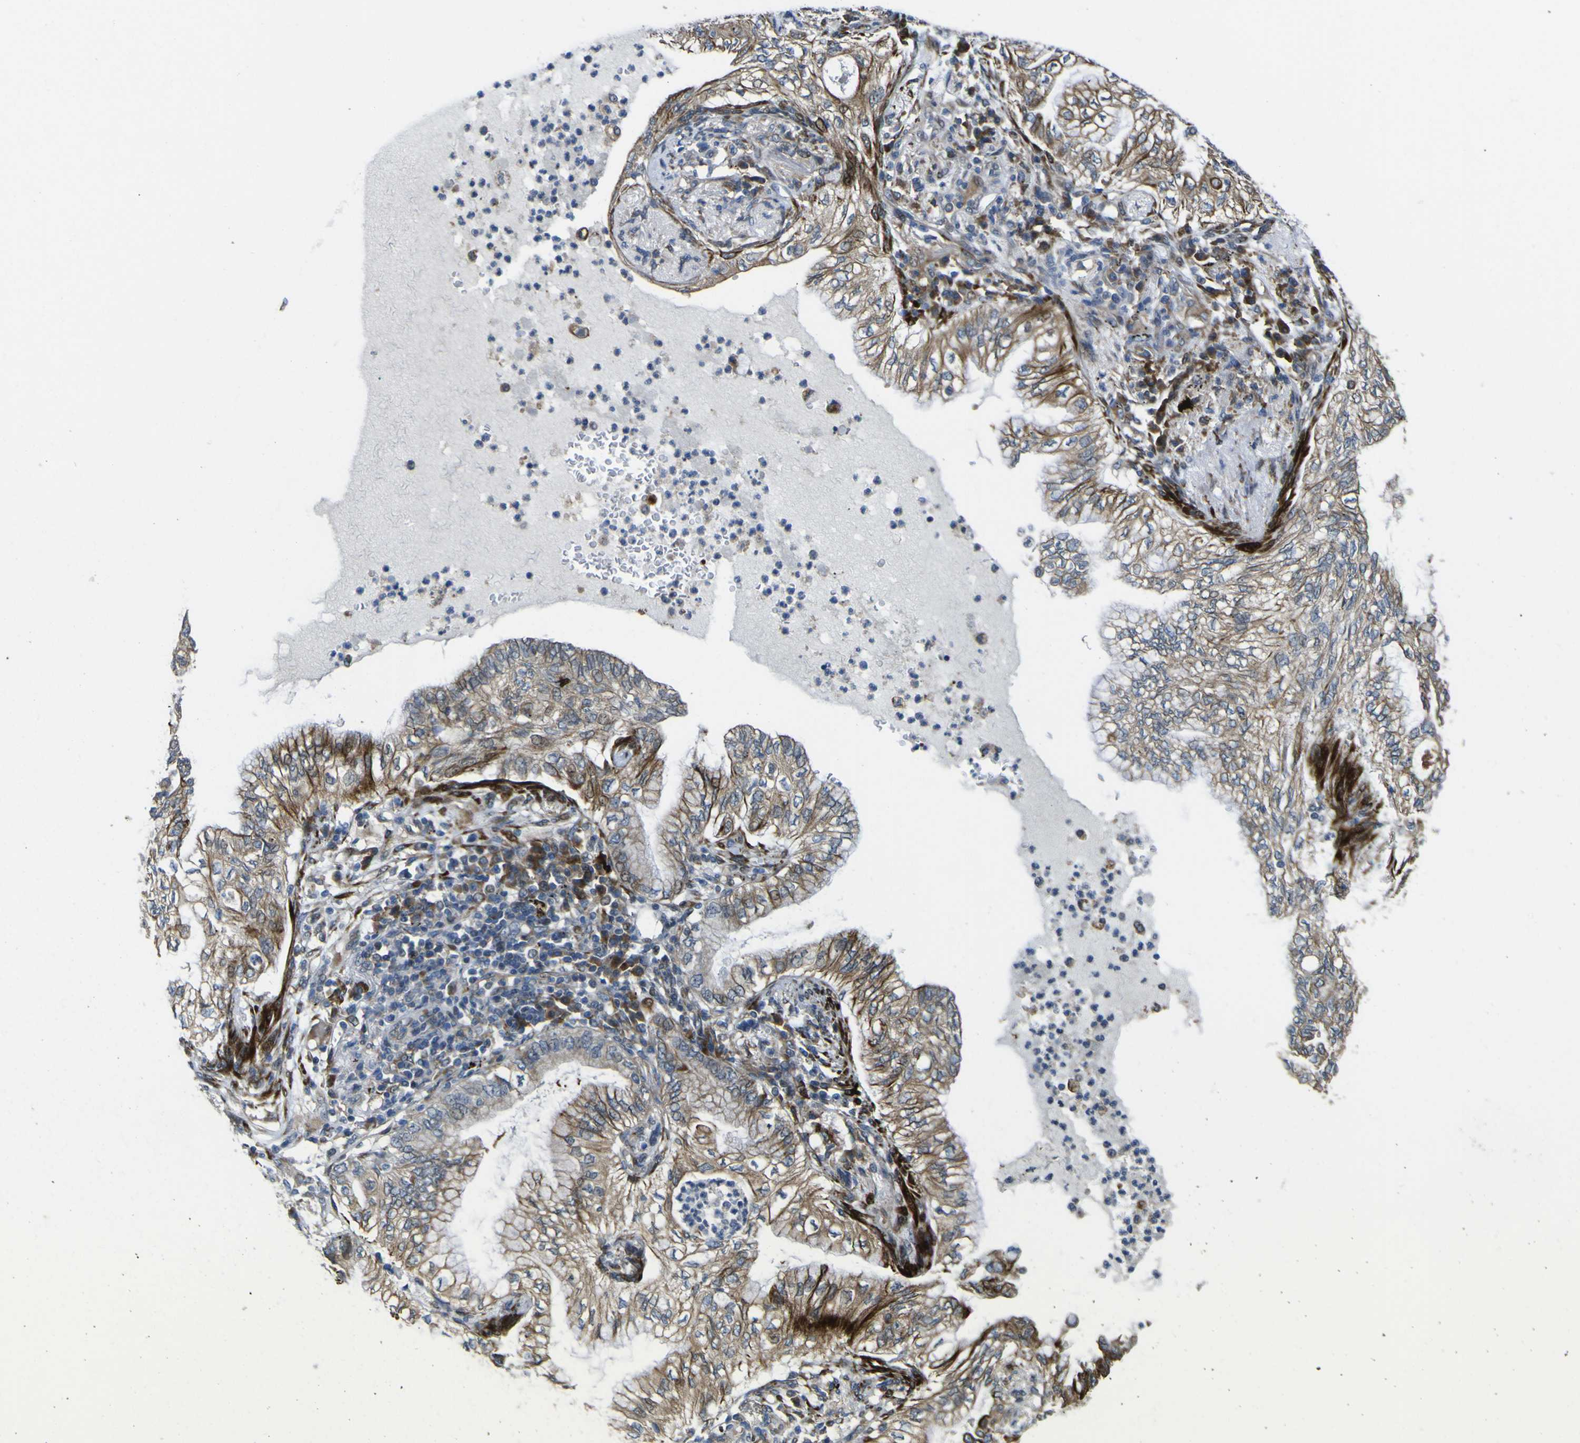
{"staining": {"intensity": "strong", "quantity": ">75%", "location": "cytoplasmic/membranous"}, "tissue": "lung cancer", "cell_type": "Tumor cells", "image_type": "cancer", "snomed": [{"axis": "morphology", "description": "Normal tissue, NOS"}, {"axis": "morphology", "description": "Adenocarcinoma, NOS"}, {"axis": "topography", "description": "Bronchus"}, {"axis": "topography", "description": "Lung"}], "caption": "Tumor cells show strong cytoplasmic/membranous expression in approximately >75% of cells in lung cancer.", "gene": "LBHD1", "patient": {"sex": "female", "age": 70}}